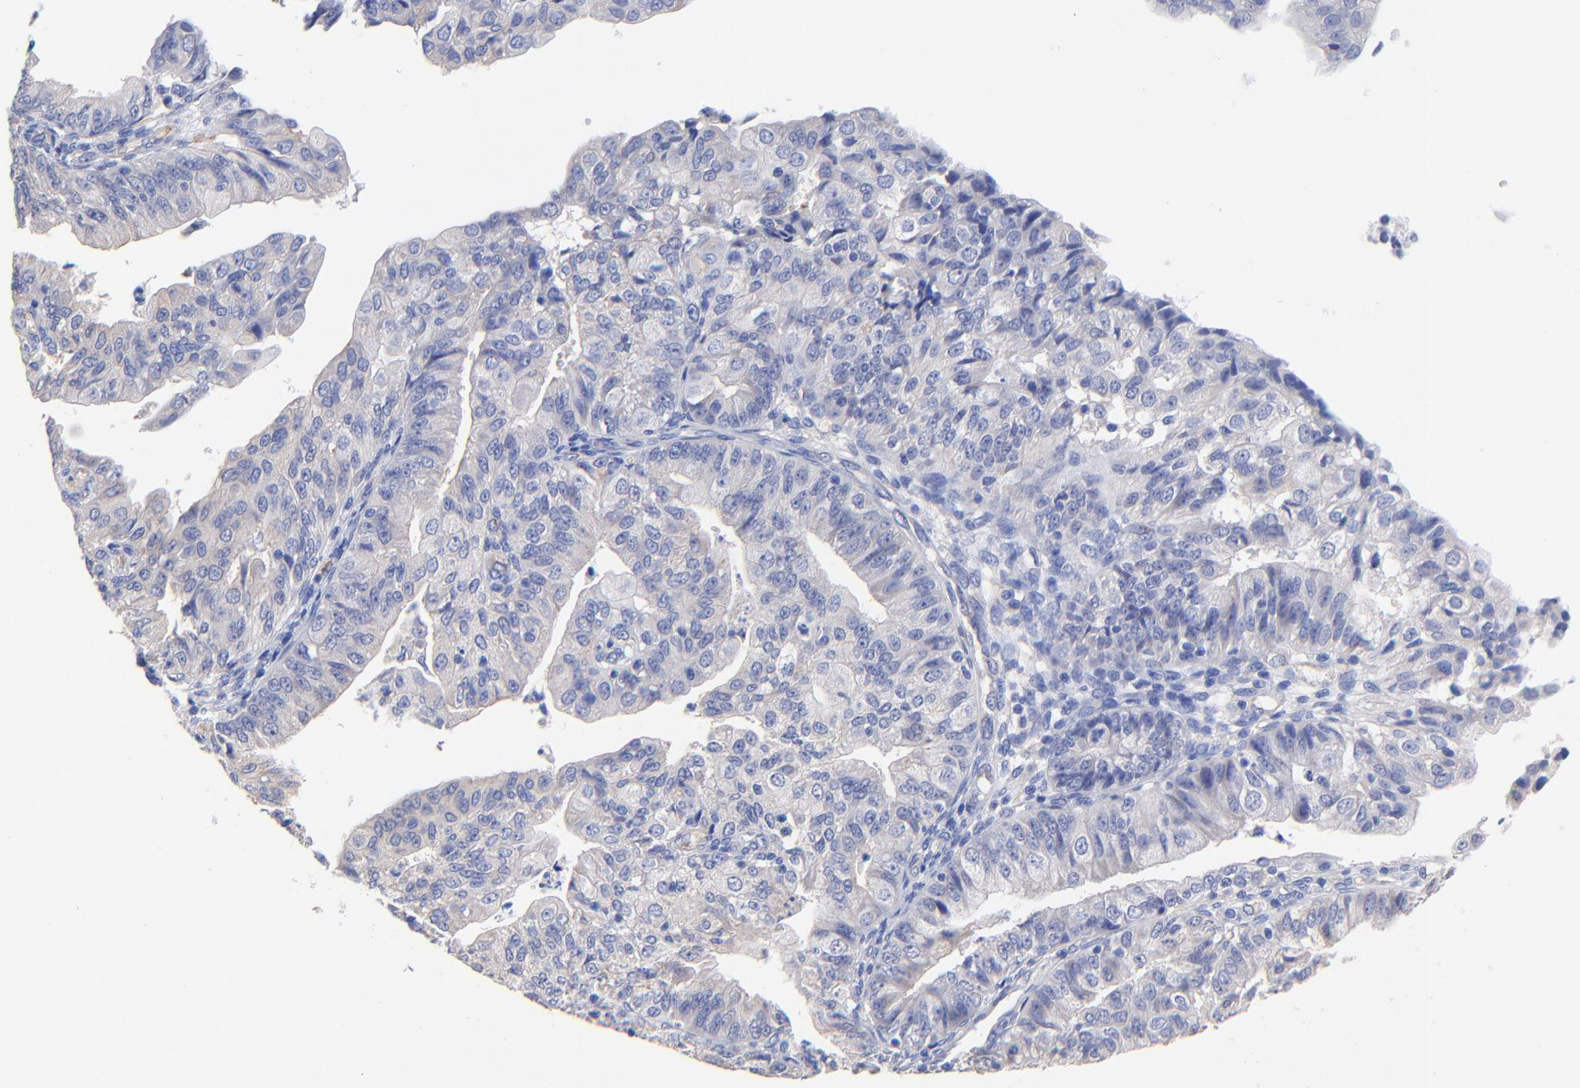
{"staining": {"intensity": "negative", "quantity": "none", "location": "none"}, "tissue": "endometrial cancer", "cell_type": "Tumor cells", "image_type": "cancer", "snomed": [{"axis": "morphology", "description": "Adenocarcinoma, NOS"}, {"axis": "topography", "description": "Endometrium"}], "caption": "An image of human endometrial adenocarcinoma is negative for staining in tumor cells.", "gene": "SLC44A2", "patient": {"sex": "female", "age": 56}}